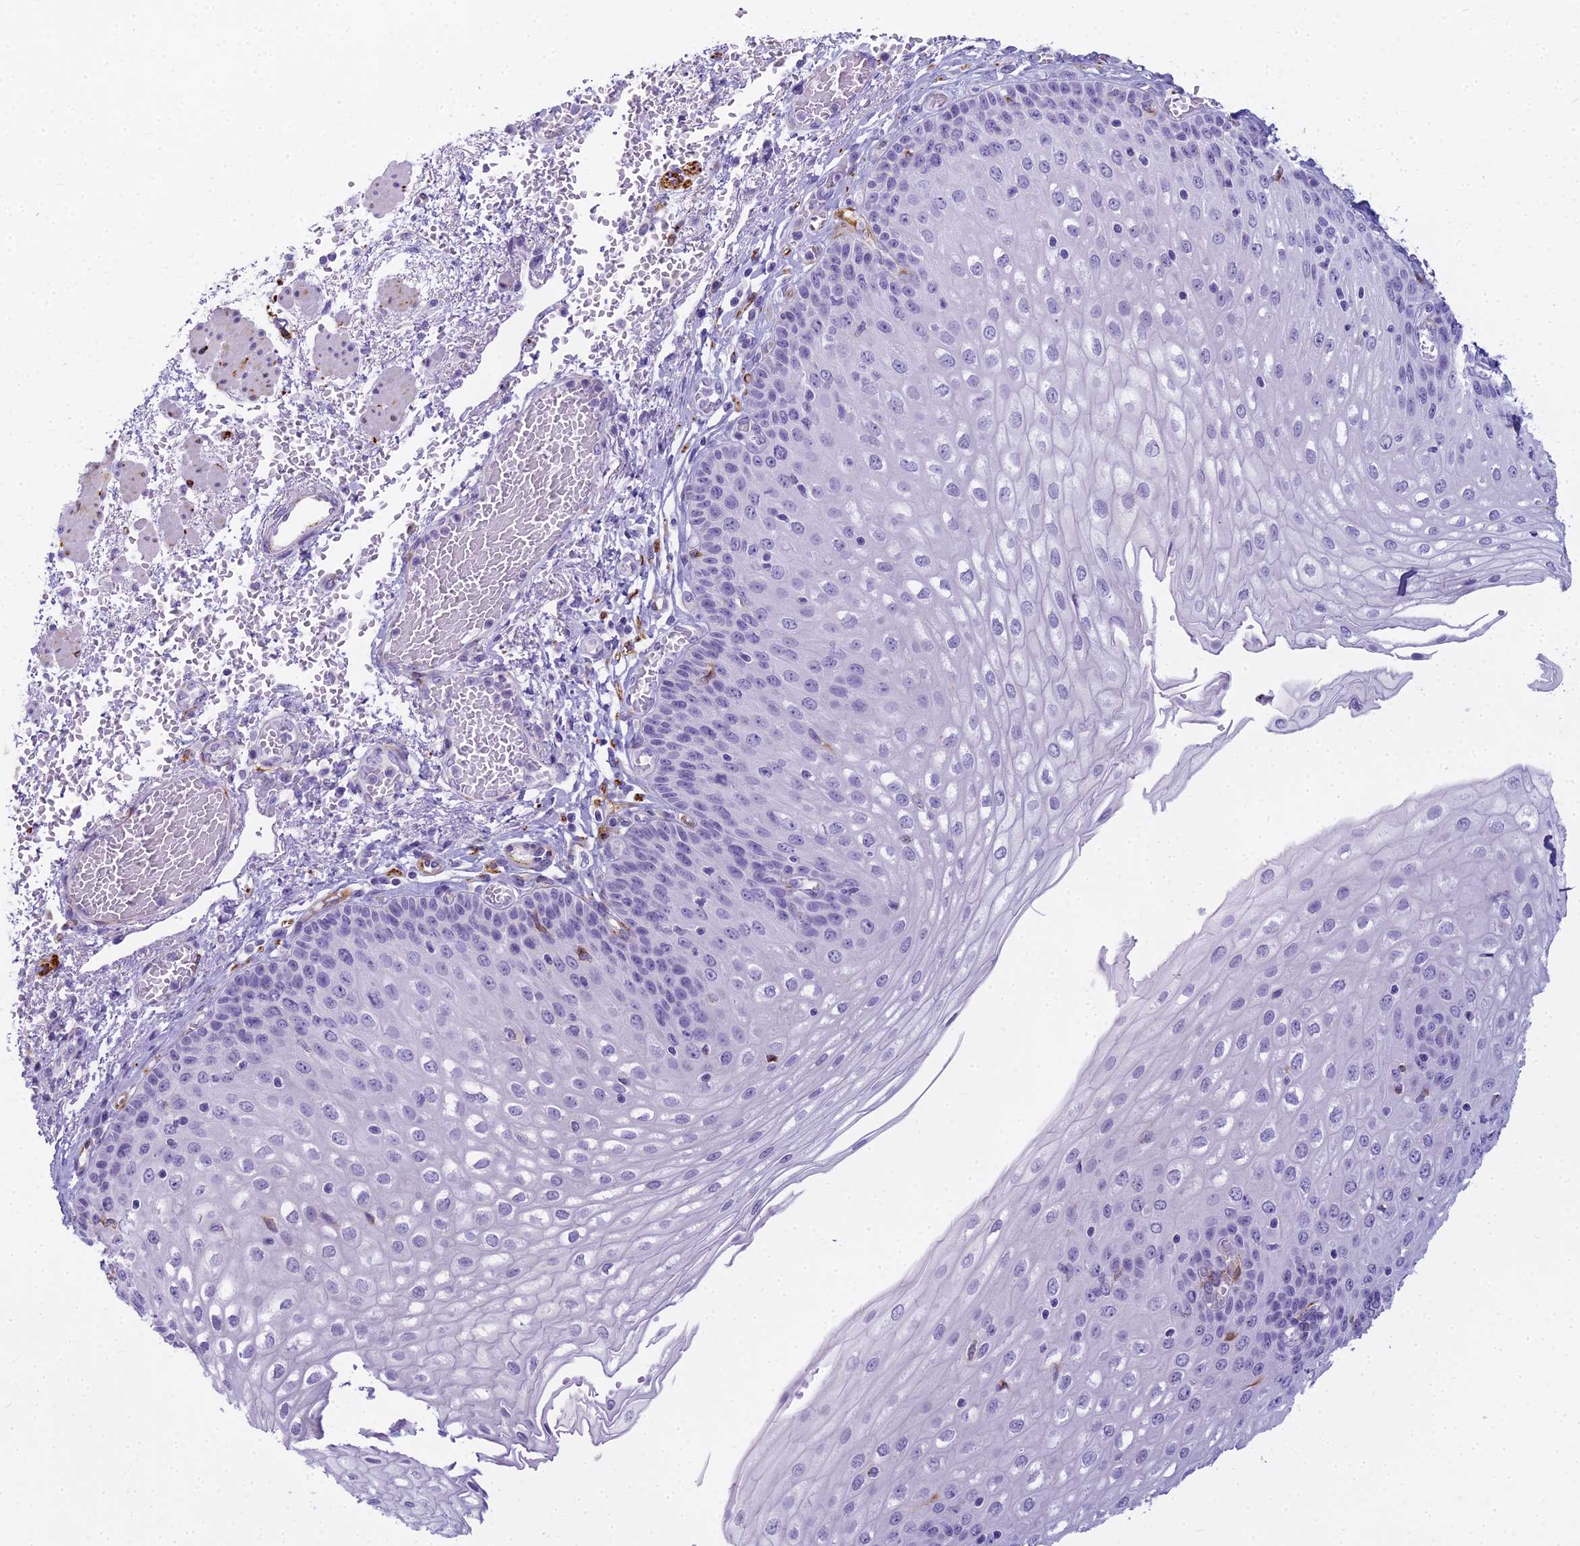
{"staining": {"intensity": "negative", "quantity": "none", "location": "none"}, "tissue": "esophagus", "cell_type": "Squamous epithelial cells", "image_type": "normal", "snomed": [{"axis": "morphology", "description": "Normal tissue, NOS"}, {"axis": "topography", "description": "Esophagus"}], "caption": "Immunohistochemistry of benign esophagus shows no expression in squamous epithelial cells.", "gene": "ENSG00000265118", "patient": {"sex": "male", "age": 81}}